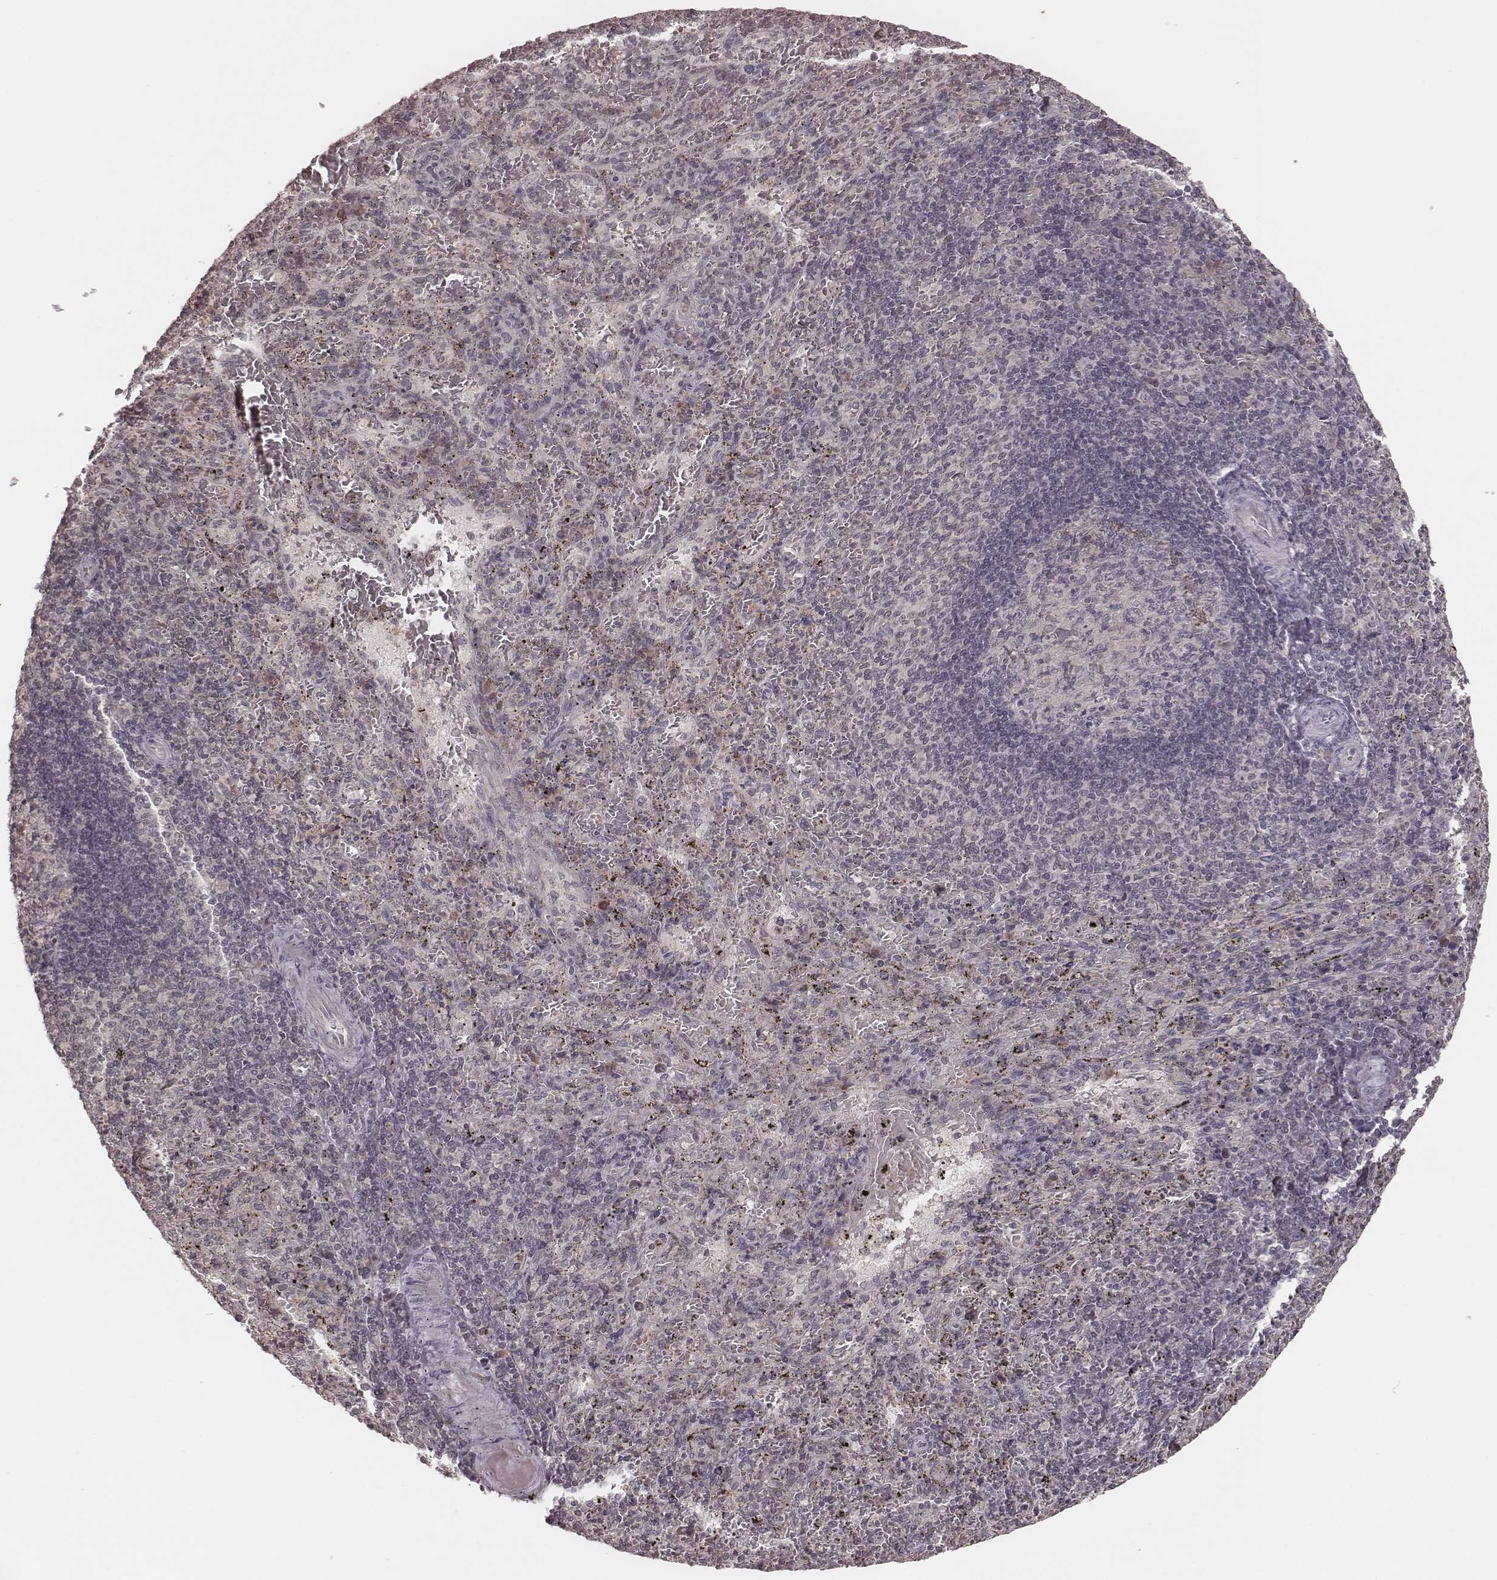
{"staining": {"intensity": "negative", "quantity": "none", "location": "none"}, "tissue": "spleen", "cell_type": "Cells in red pulp", "image_type": "normal", "snomed": [{"axis": "morphology", "description": "Normal tissue, NOS"}, {"axis": "topography", "description": "Spleen"}], "caption": "An image of human spleen is negative for staining in cells in red pulp. Nuclei are stained in blue.", "gene": "IL5", "patient": {"sex": "male", "age": 57}}